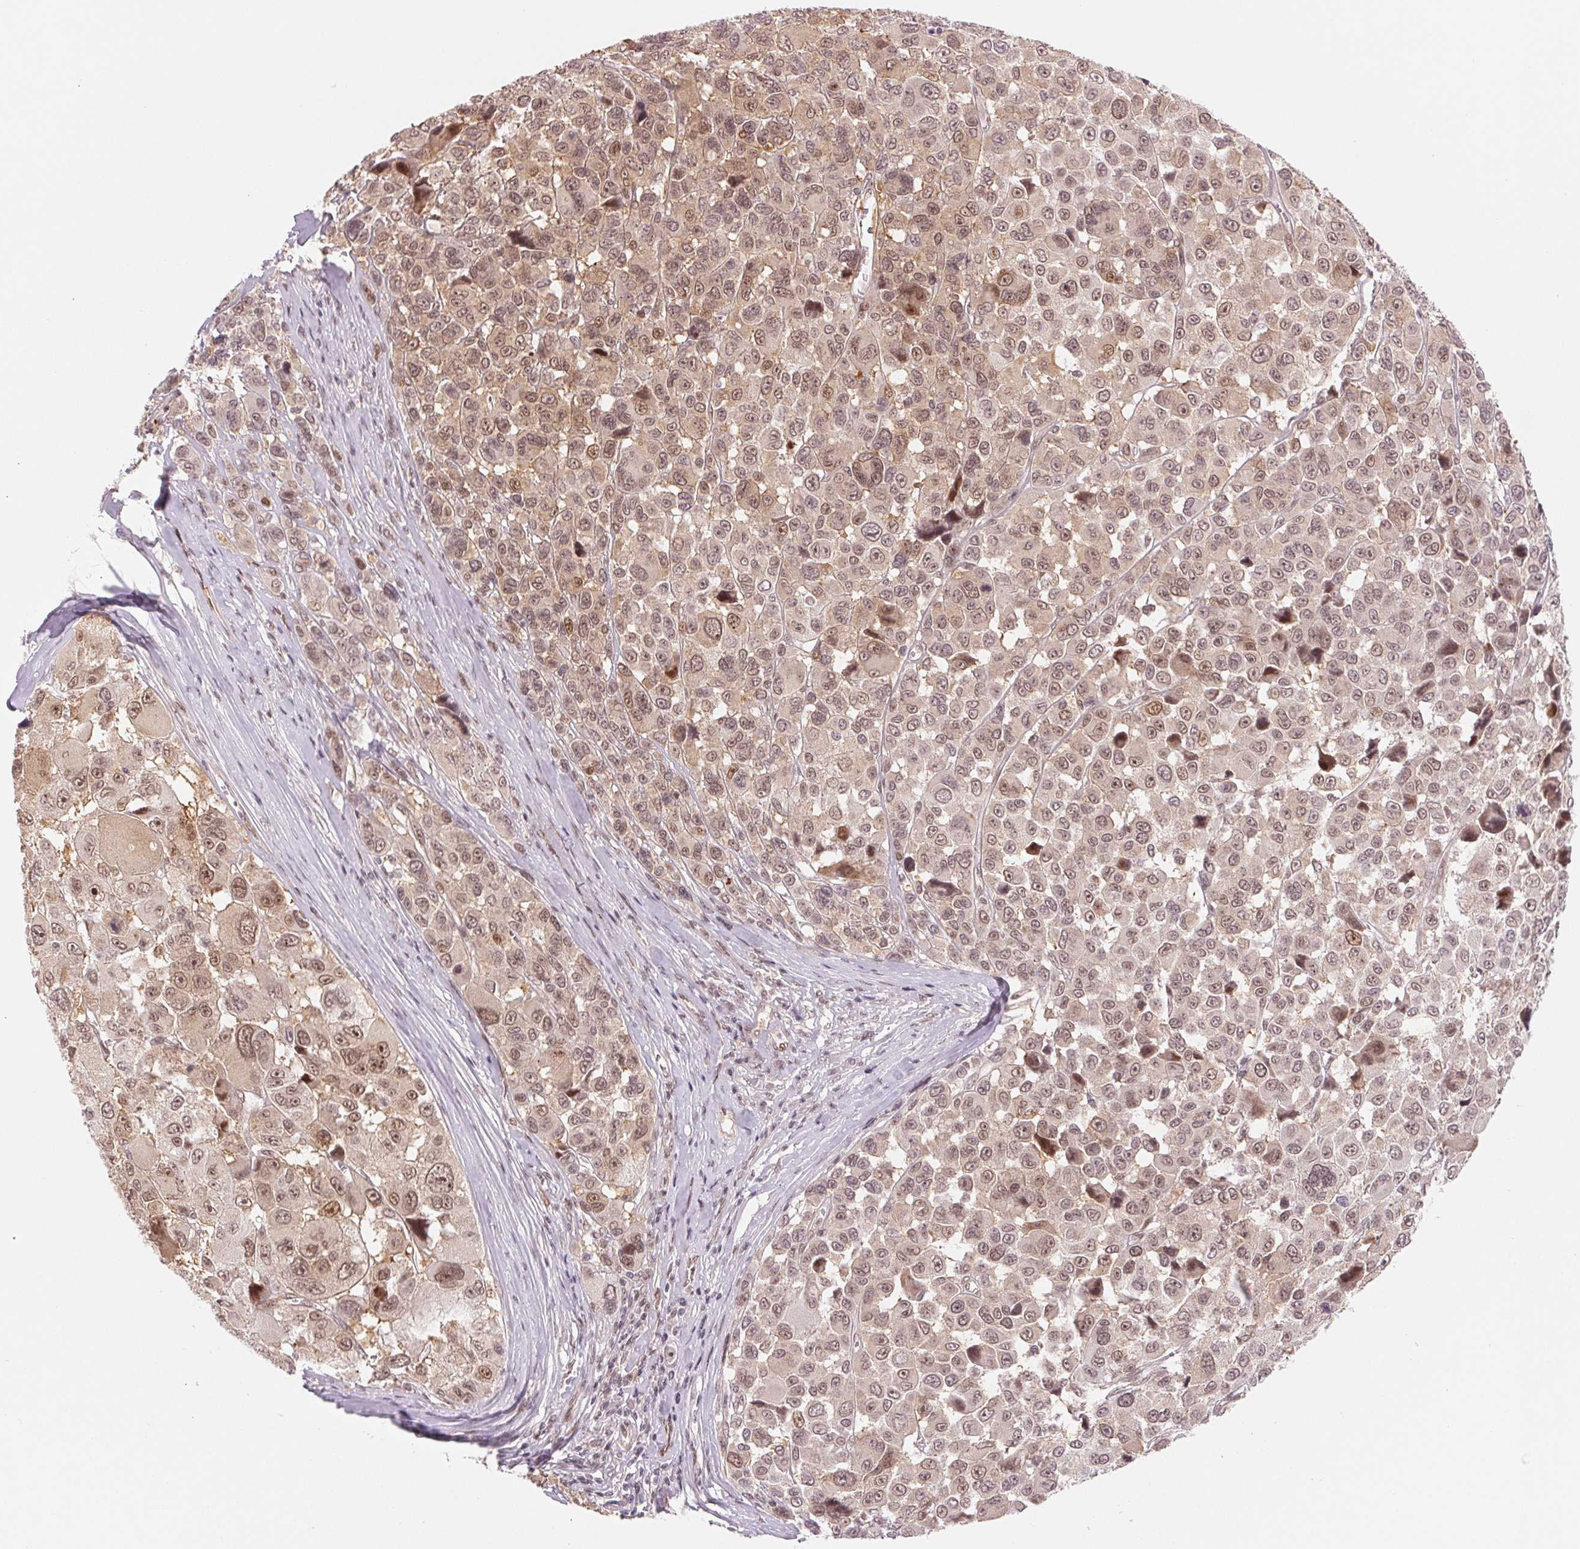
{"staining": {"intensity": "moderate", "quantity": ">75%", "location": "cytoplasmic/membranous,nuclear"}, "tissue": "melanoma", "cell_type": "Tumor cells", "image_type": "cancer", "snomed": [{"axis": "morphology", "description": "Malignant melanoma, NOS"}, {"axis": "topography", "description": "Skin"}], "caption": "A high-resolution histopathology image shows IHC staining of melanoma, which displays moderate cytoplasmic/membranous and nuclear staining in about >75% of tumor cells. (DAB (3,3'-diaminobenzidine) IHC, brown staining for protein, blue staining for nuclei).", "gene": "DNAJB6", "patient": {"sex": "female", "age": 66}}